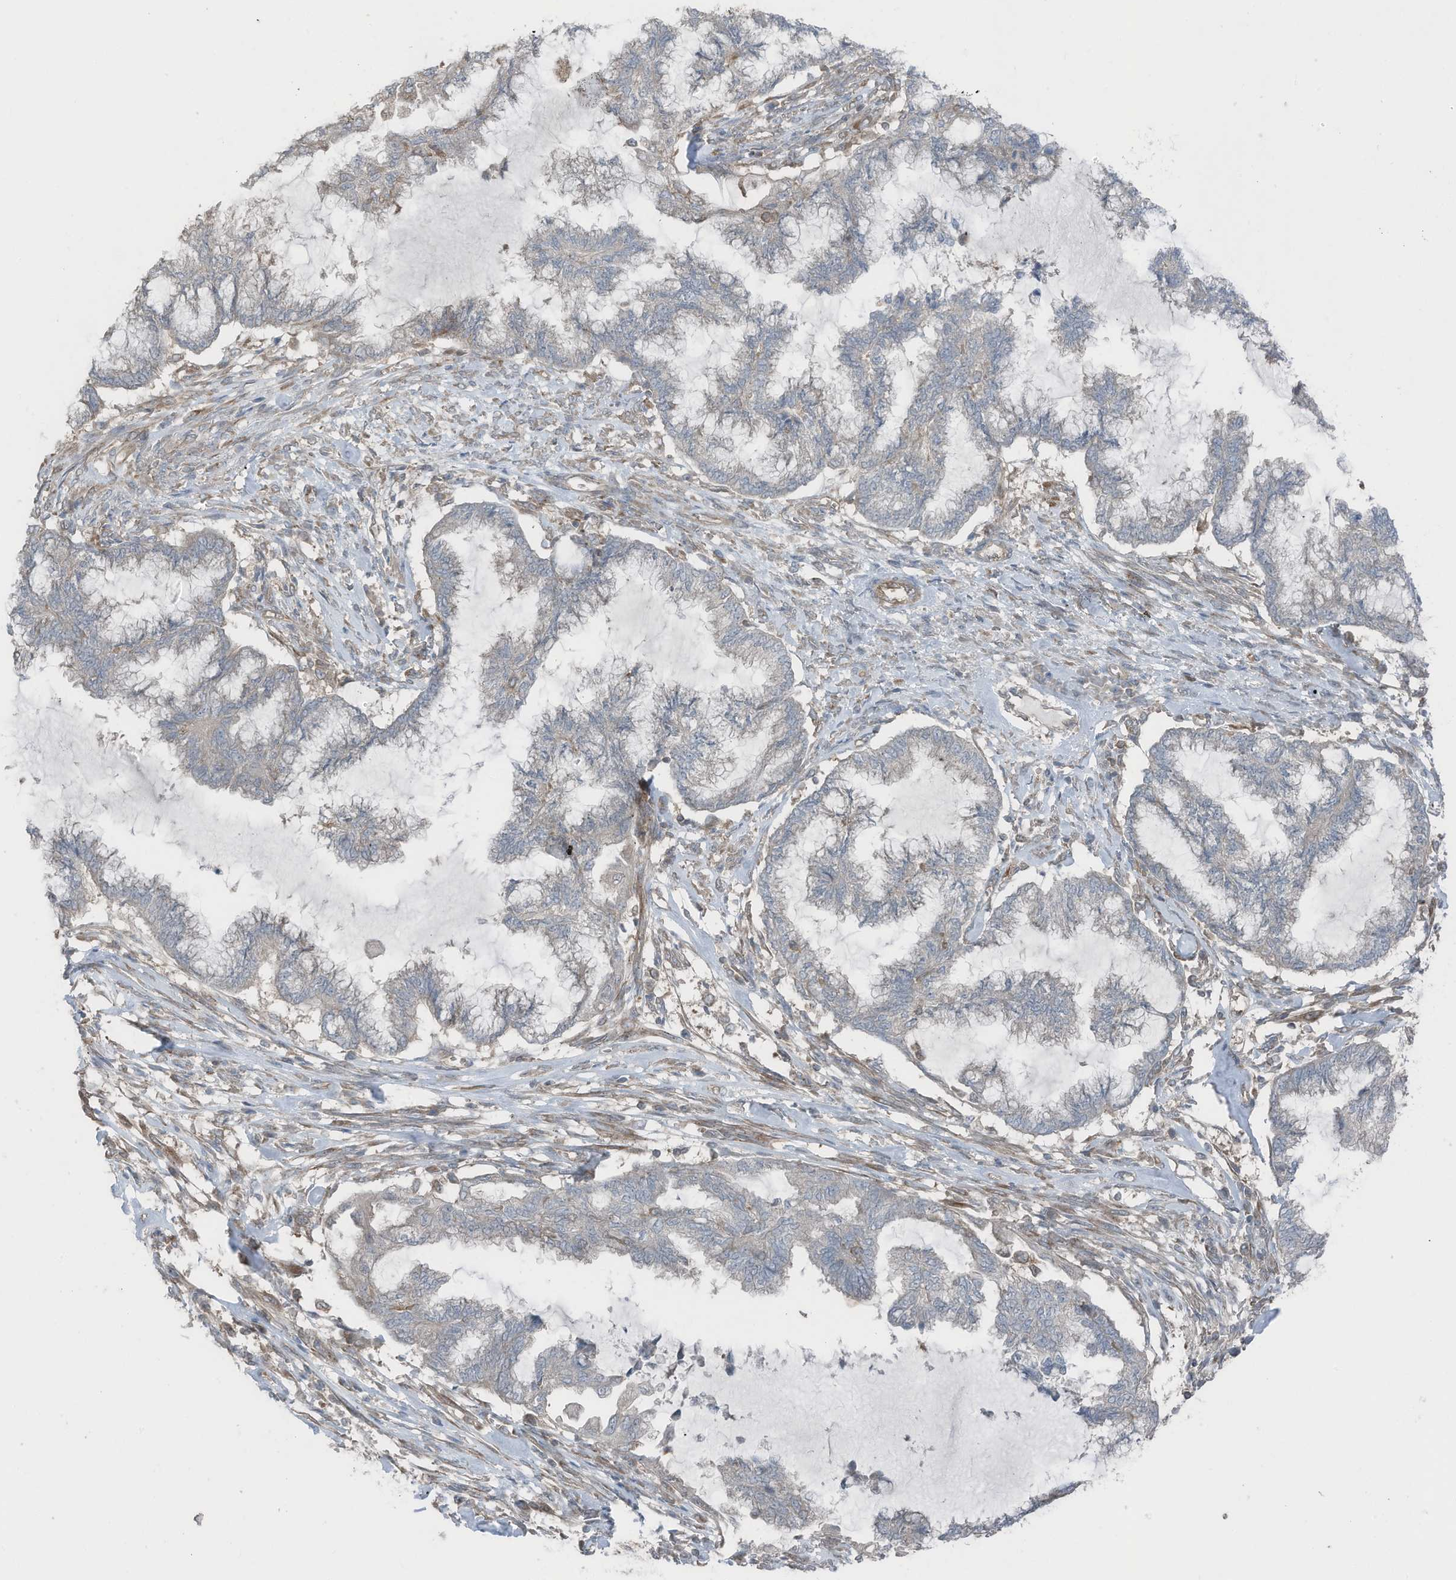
{"staining": {"intensity": "weak", "quantity": "<25%", "location": "cytoplasmic/membranous"}, "tissue": "endometrial cancer", "cell_type": "Tumor cells", "image_type": "cancer", "snomed": [{"axis": "morphology", "description": "Adenocarcinoma, NOS"}, {"axis": "topography", "description": "Endometrium"}], "caption": "There is no significant expression in tumor cells of adenocarcinoma (endometrial). (DAB immunohistochemistry with hematoxylin counter stain).", "gene": "TXNDC9", "patient": {"sex": "female", "age": 86}}